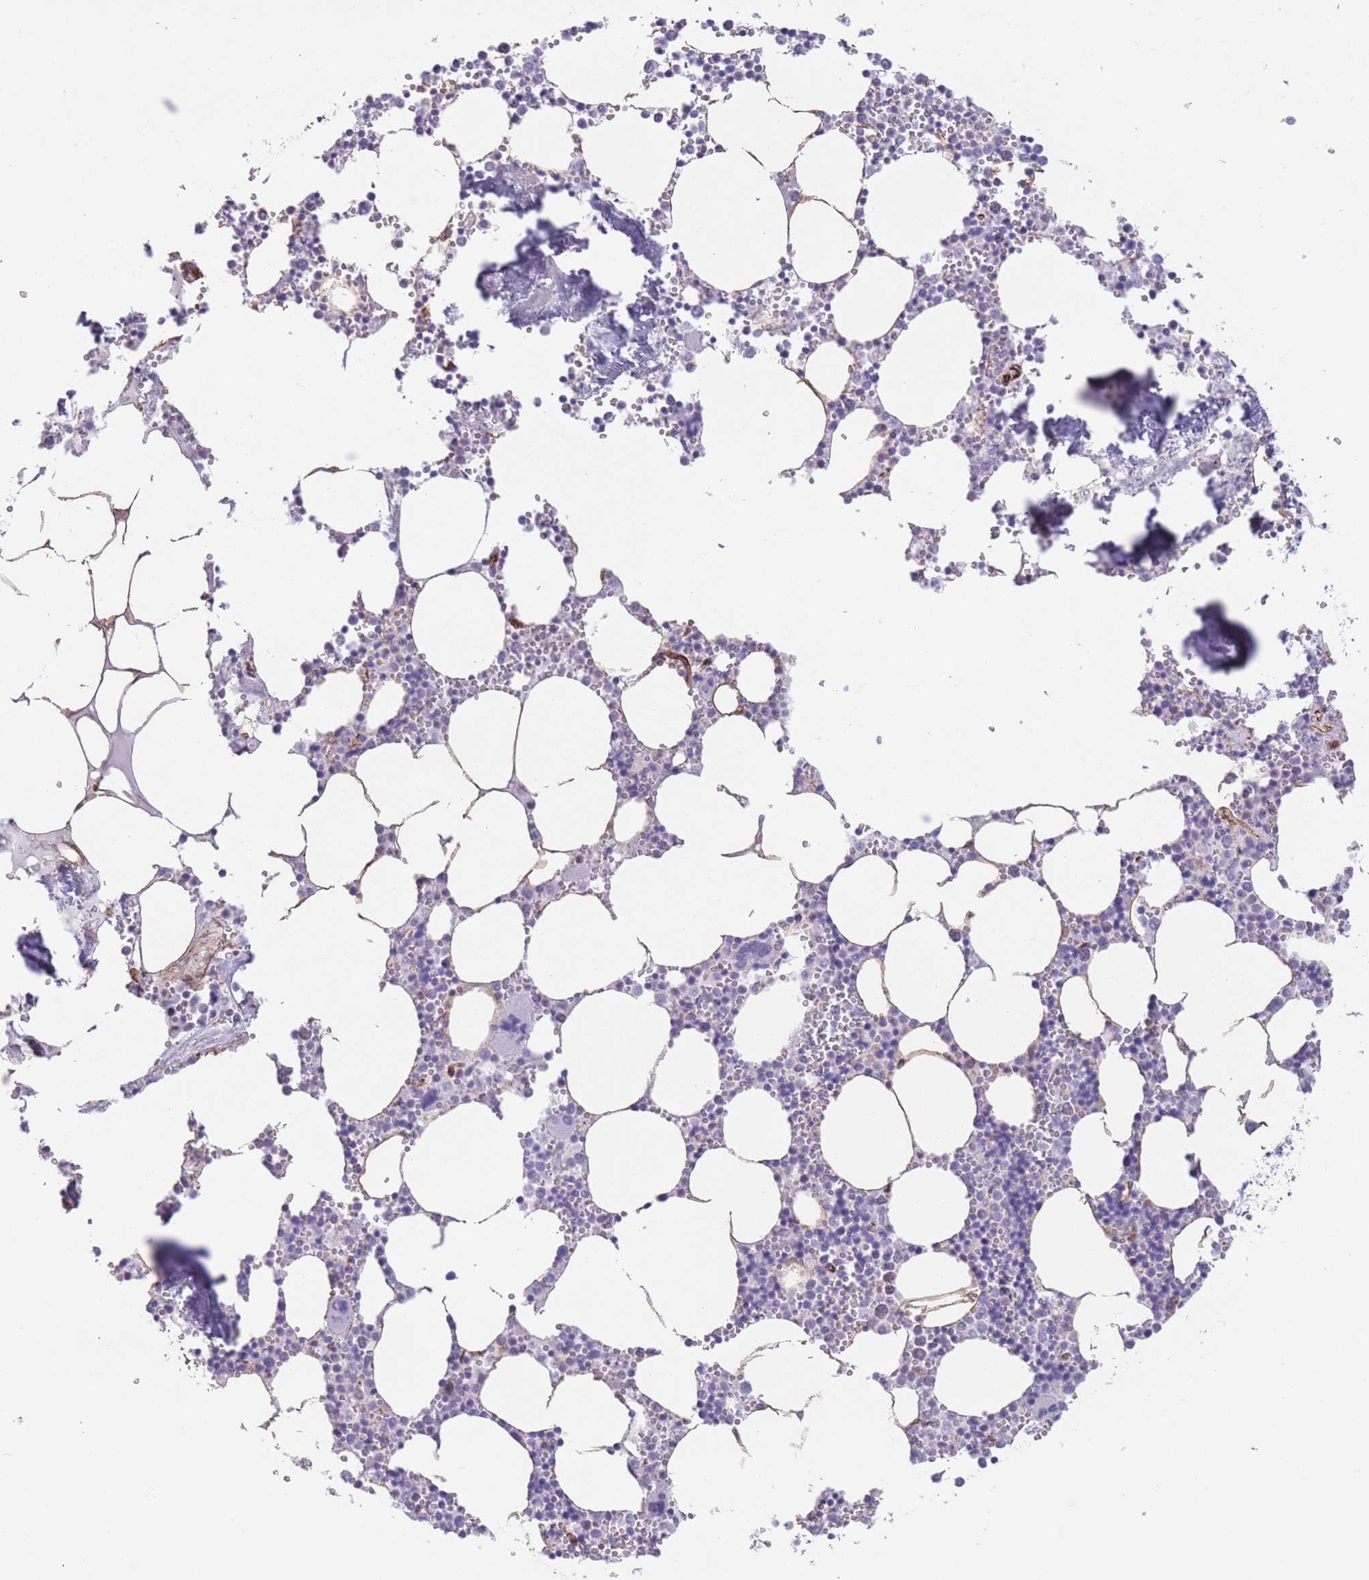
{"staining": {"intensity": "negative", "quantity": "none", "location": "none"}, "tissue": "bone marrow", "cell_type": "Hematopoietic cells", "image_type": "normal", "snomed": [{"axis": "morphology", "description": "Normal tissue, NOS"}, {"axis": "topography", "description": "Bone marrow"}], "caption": "The IHC image has no significant staining in hematopoietic cells of bone marrow.", "gene": "ATP5MF", "patient": {"sex": "male", "age": 54}}